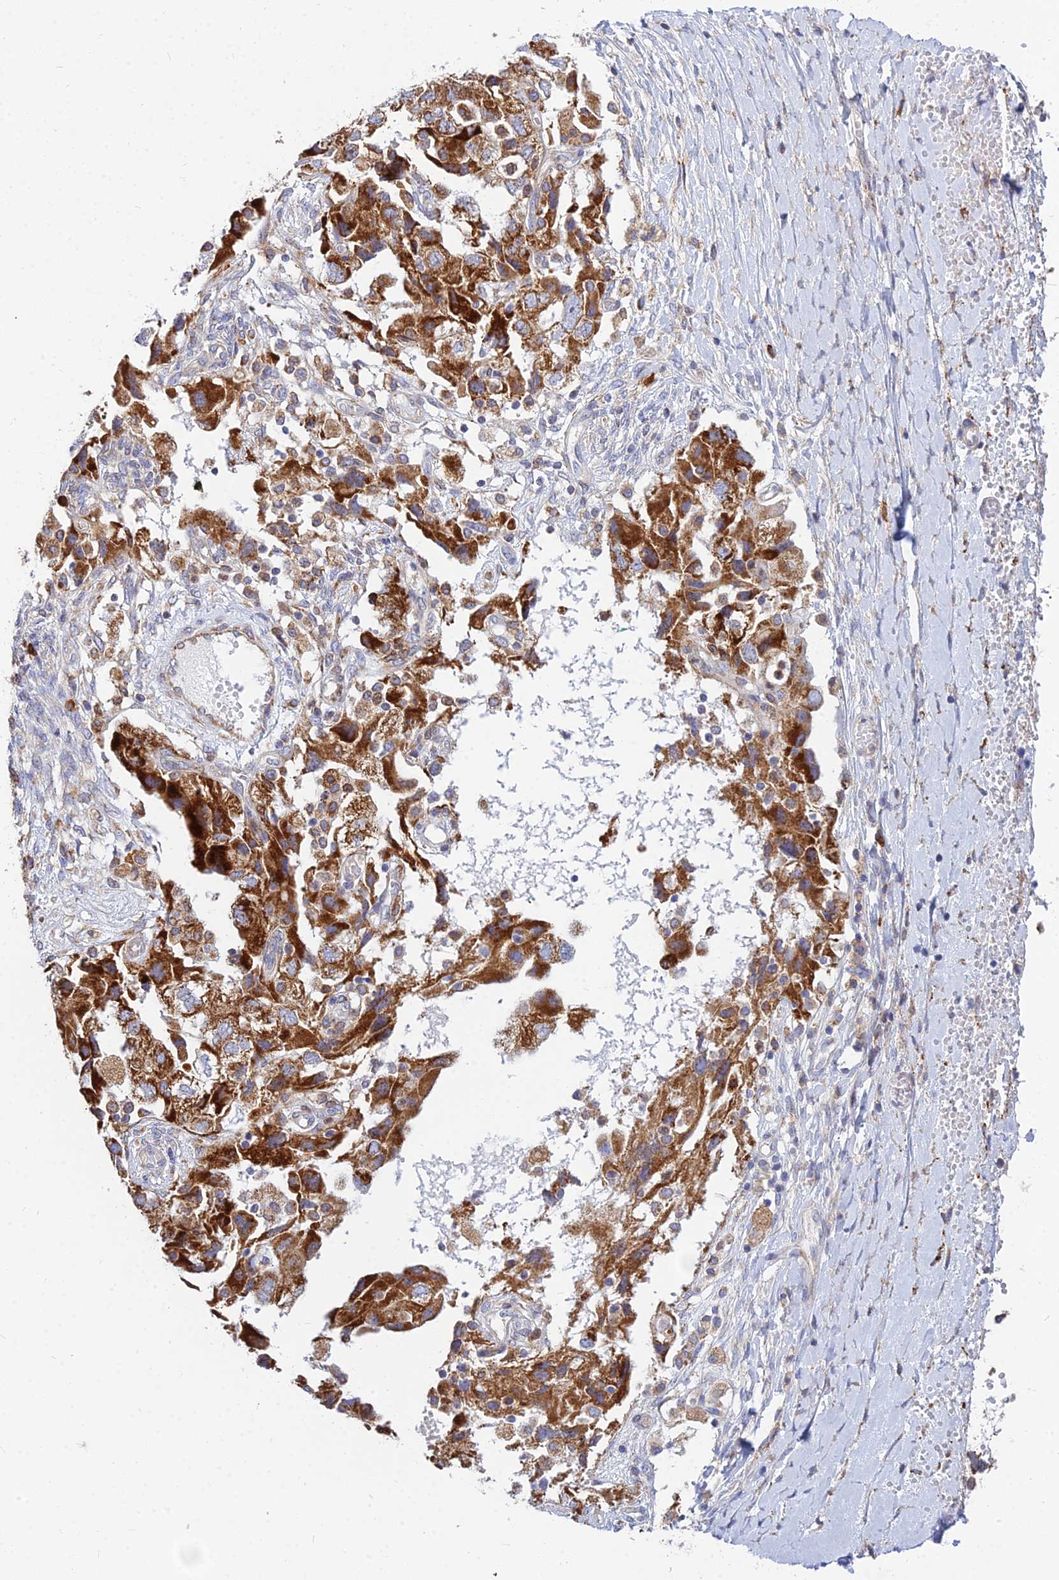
{"staining": {"intensity": "strong", "quantity": ">75%", "location": "cytoplasmic/membranous"}, "tissue": "ovarian cancer", "cell_type": "Tumor cells", "image_type": "cancer", "snomed": [{"axis": "morphology", "description": "Carcinoma, NOS"}, {"axis": "morphology", "description": "Cystadenocarcinoma, serous, NOS"}, {"axis": "topography", "description": "Ovary"}], "caption": "About >75% of tumor cells in human ovarian cancer (carcinoma) display strong cytoplasmic/membranous protein staining as visualized by brown immunohistochemical staining.", "gene": "CCT6B", "patient": {"sex": "female", "age": 69}}